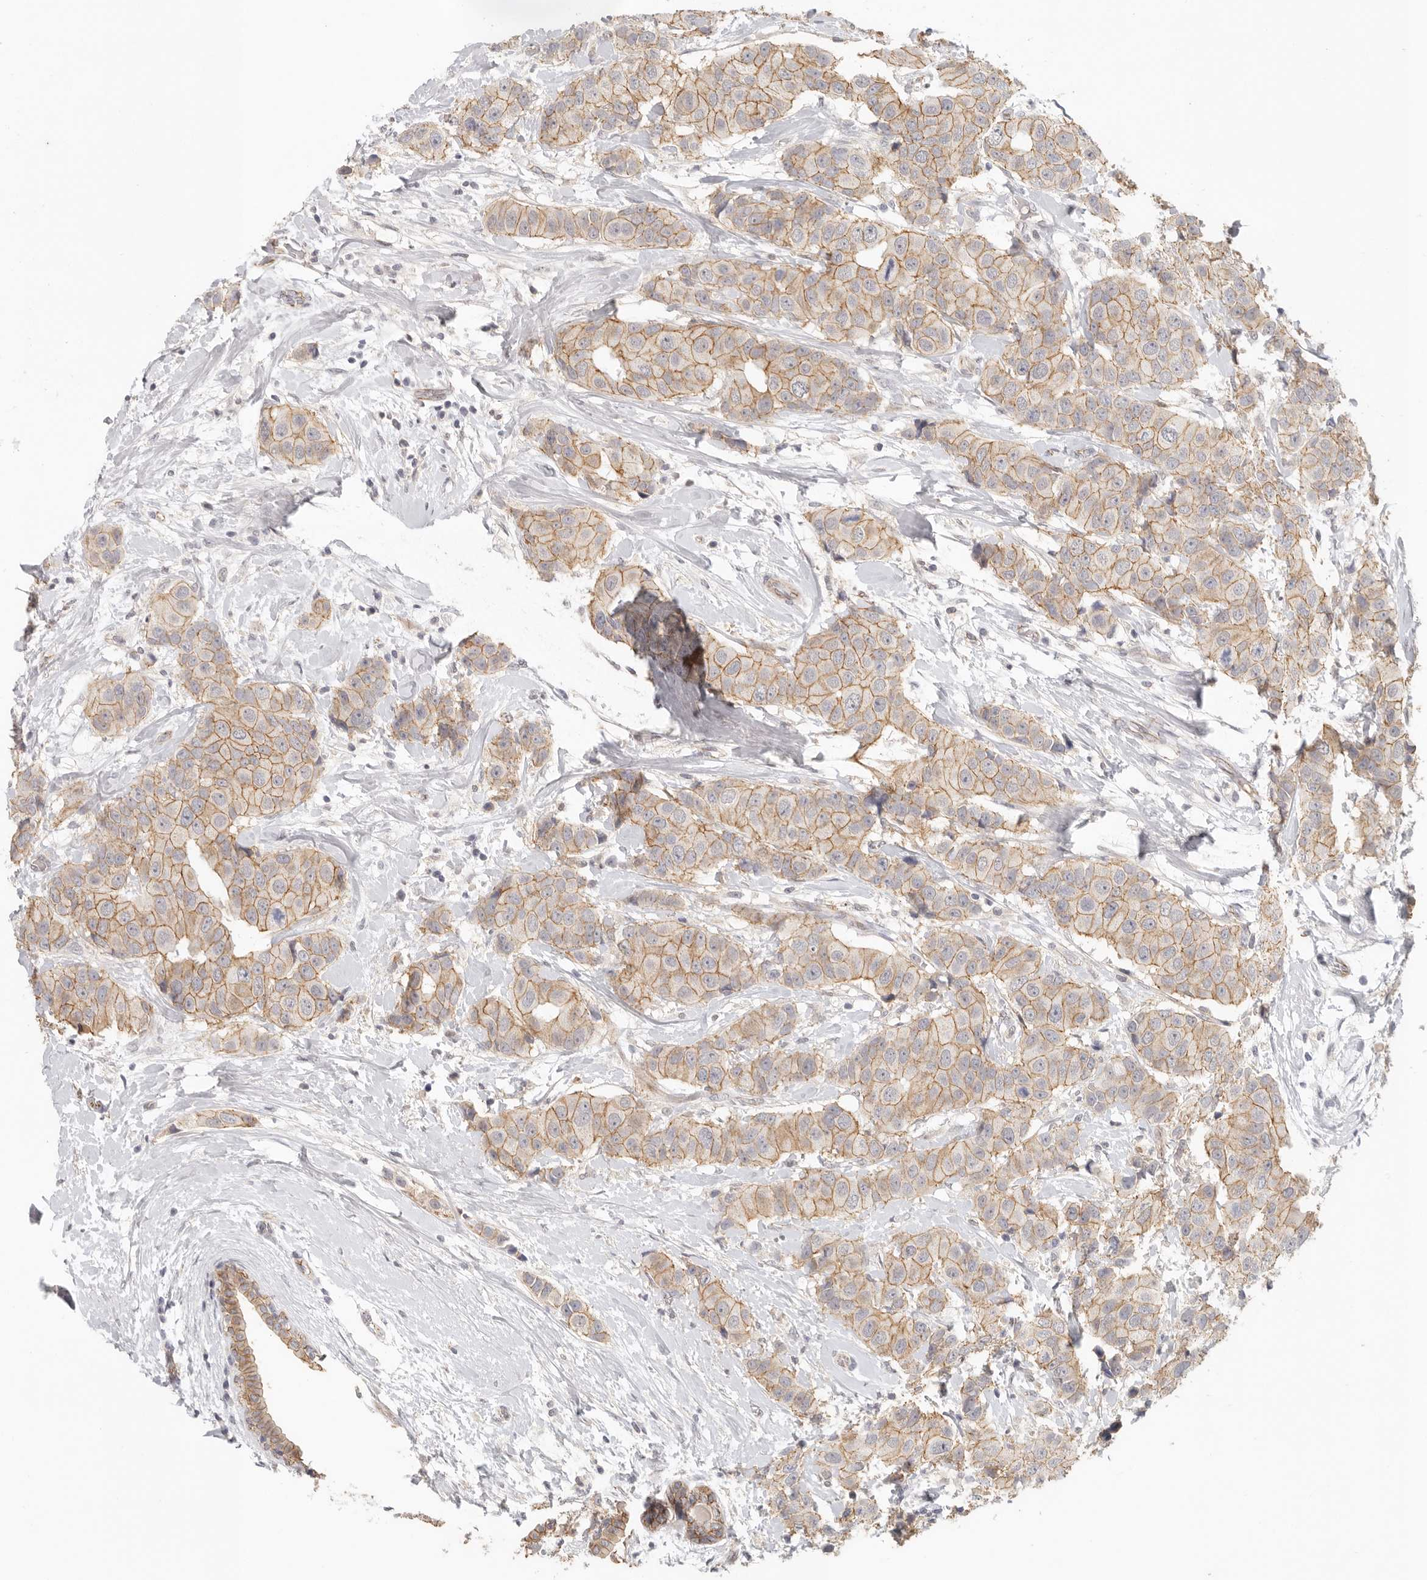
{"staining": {"intensity": "moderate", "quantity": ">75%", "location": "cytoplasmic/membranous"}, "tissue": "breast cancer", "cell_type": "Tumor cells", "image_type": "cancer", "snomed": [{"axis": "morphology", "description": "Normal tissue, NOS"}, {"axis": "morphology", "description": "Duct carcinoma"}, {"axis": "topography", "description": "Breast"}], "caption": "Tumor cells show medium levels of moderate cytoplasmic/membranous staining in about >75% of cells in human breast invasive ductal carcinoma. (DAB (3,3'-diaminobenzidine) = brown stain, brightfield microscopy at high magnification).", "gene": "ANXA9", "patient": {"sex": "female", "age": 39}}